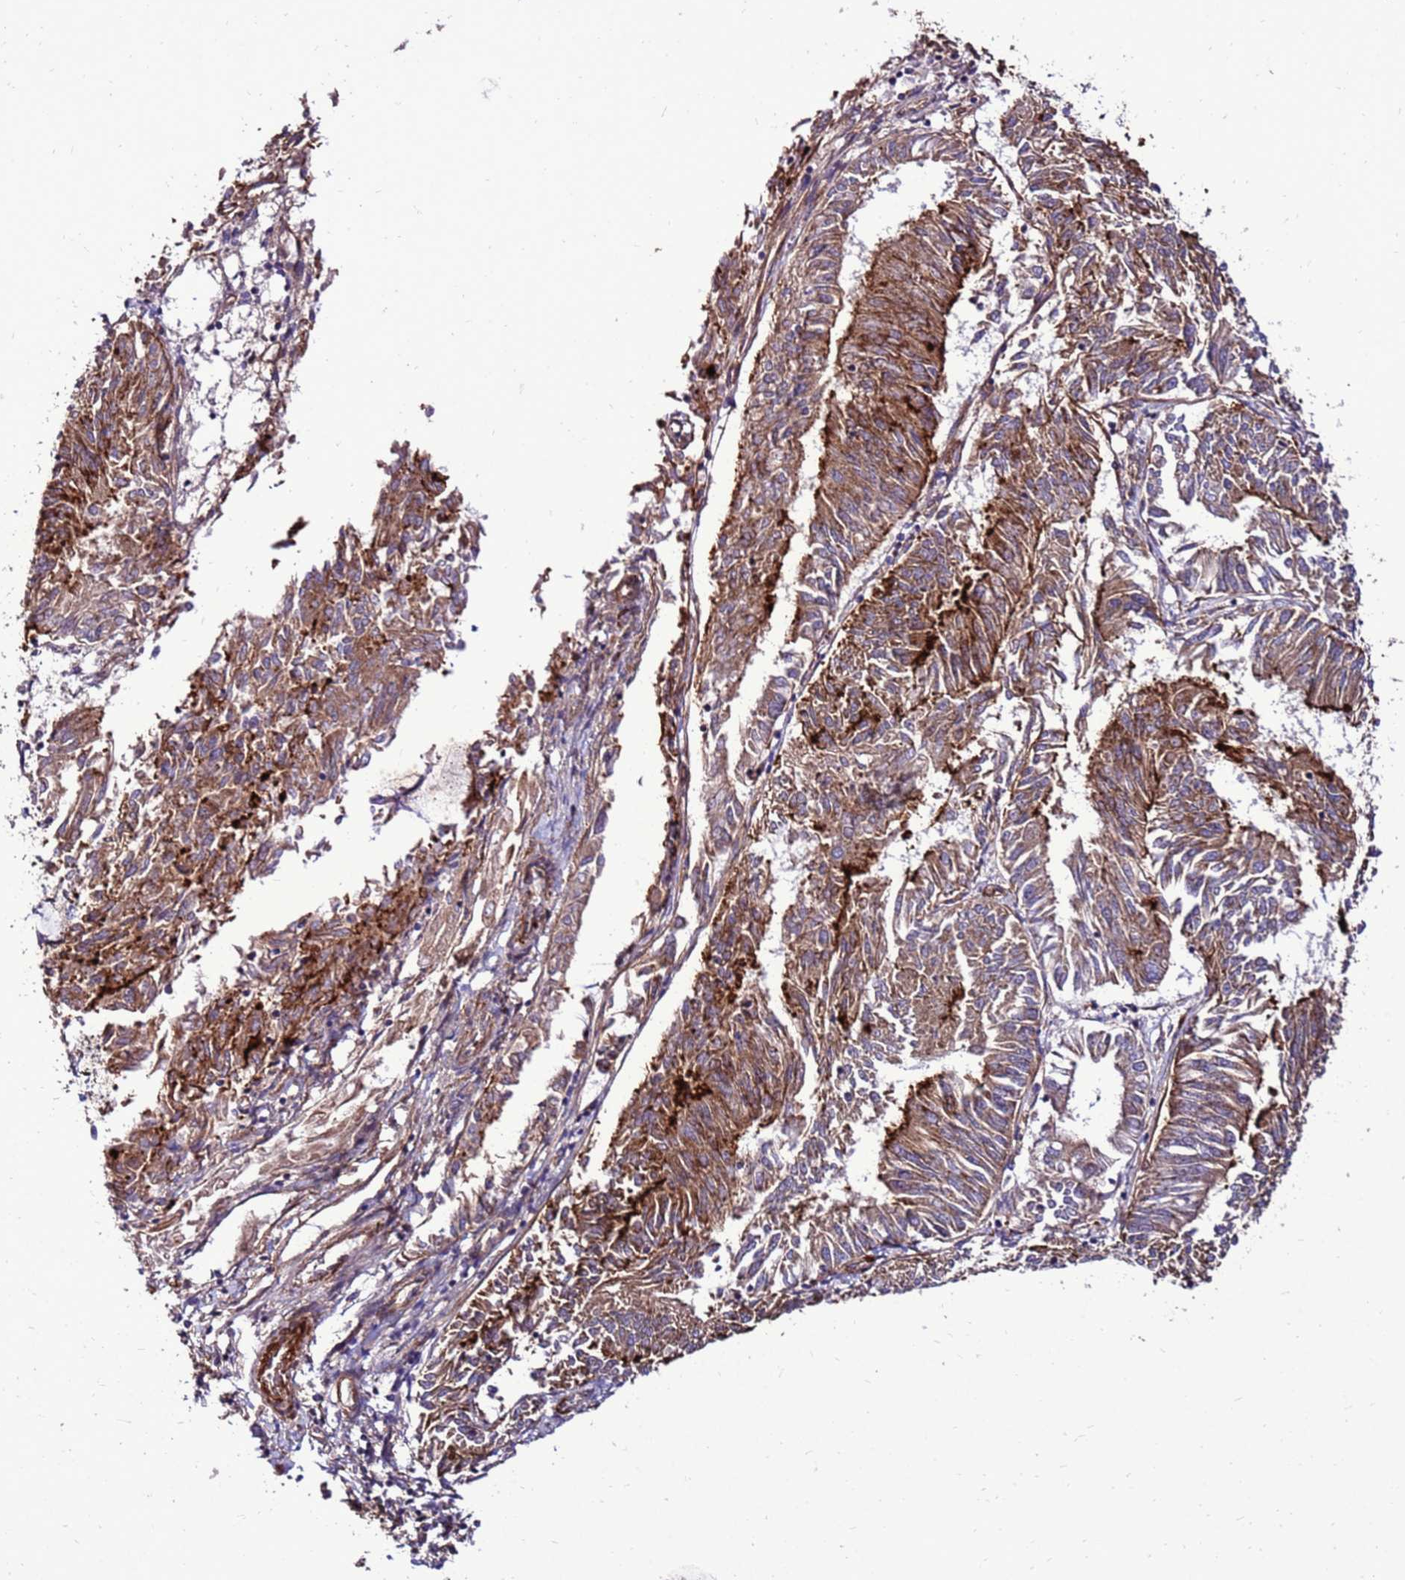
{"staining": {"intensity": "moderate", "quantity": ">75%", "location": "cytoplasmic/membranous"}, "tissue": "endometrial cancer", "cell_type": "Tumor cells", "image_type": "cancer", "snomed": [{"axis": "morphology", "description": "Adenocarcinoma, NOS"}, {"axis": "topography", "description": "Endometrium"}], "caption": "DAB (3,3'-diaminobenzidine) immunohistochemical staining of human endometrial cancer (adenocarcinoma) demonstrates moderate cytoplasmic/membranous protein positivity in approximately >75% of tumor cells.", "gene": "EI24", "patient": {"sex": "female", "age": 58}}